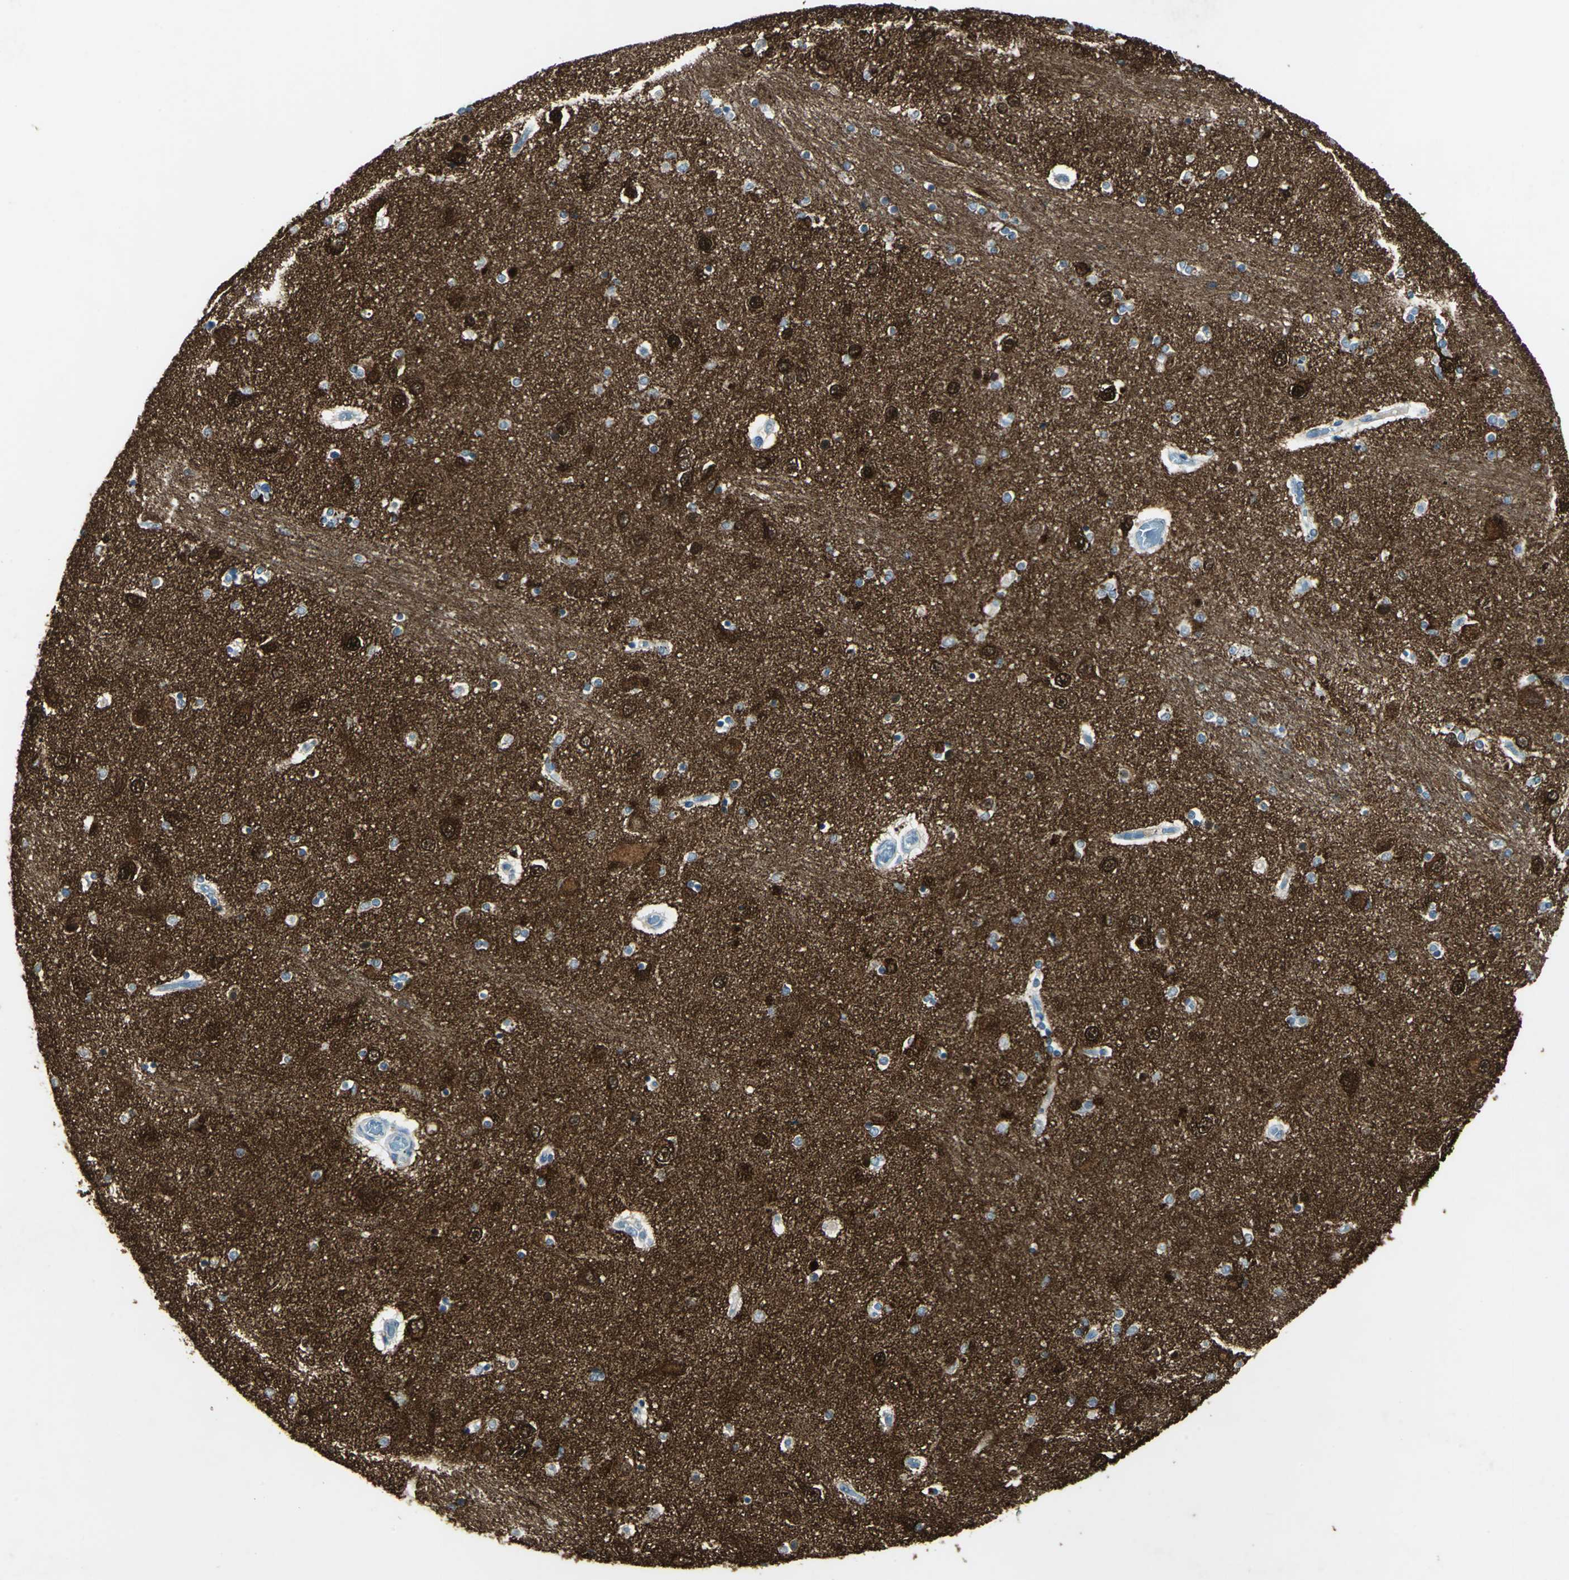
{"staining": {"intensity": "negative", "quantity": "none", "location": "none"}, "tissue": "hippocampus", "cell_type": "Glial cells", "image_type": "normal", "snomed": [{"axis": "morphology", "description": "Normal tissue, NOS"}, {"axis": "topography", "description": "Hippocampus"}], "caption": "High magnification brightfield microscopy of unremarkable hippocampus stained with DAB (3,3'-diaminobenzidine) (brown) and counterstained with hematoxylin (blue): glial cells show no significant expression.", "gene": "CAMK2B", "patient": {"sex": "female", "age": 54}}